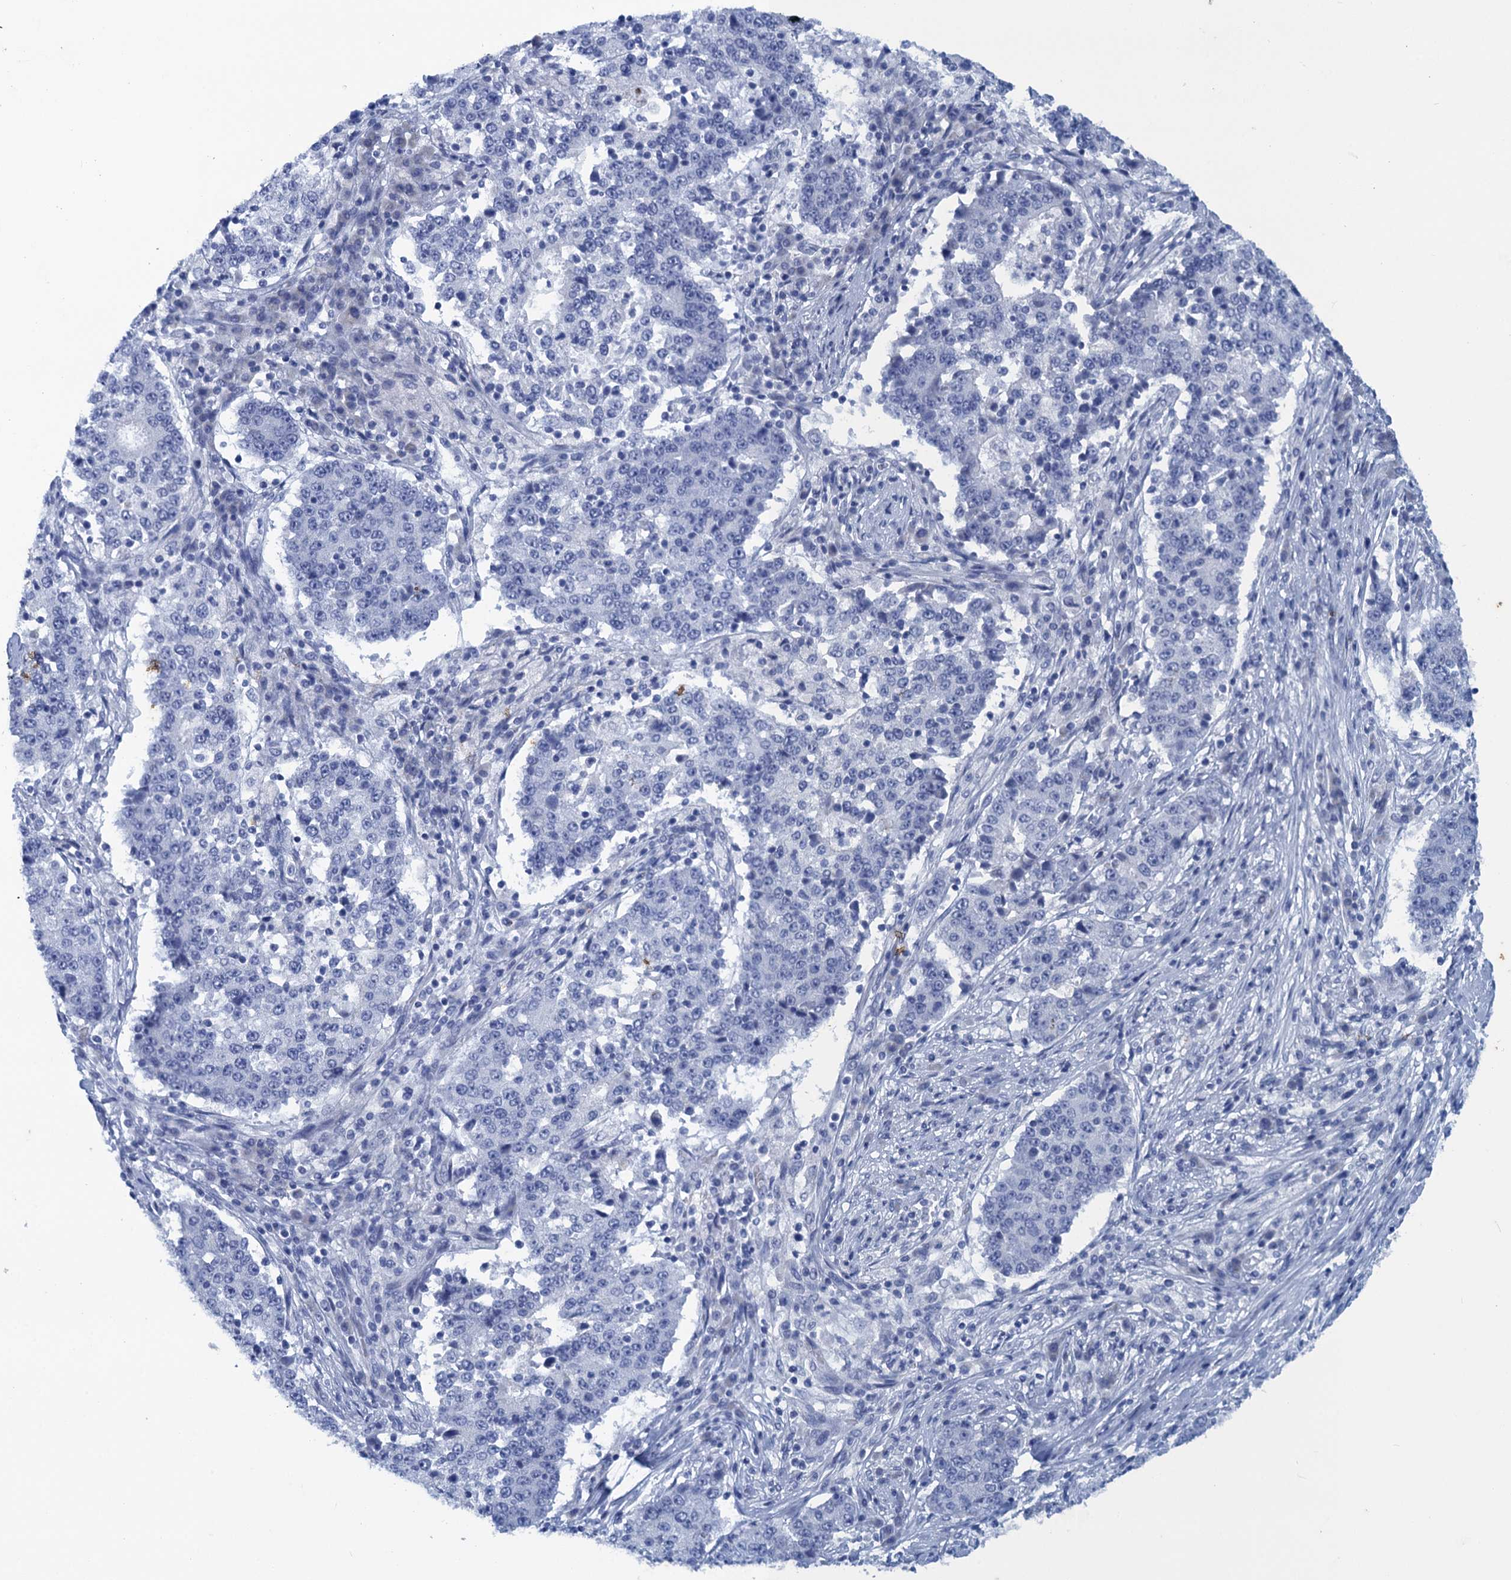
{"staining": {"intensity": "negative", "quantity": "none", "location": "none"}, "tissue": "stomach cancer", "cell_type": "Tumor cells", "image_type": "cancer", "snomed": [{"axis": "morphology", "description": "Adenocarcinoma, NOS"}, {"axis": "topography", "description": "Stomach"}], "caption": "DAB (3,3'-diaminobenzidine) immunohistochemical staining of human adenocarcinoma (stomach) exhibits no significant expression in tumor cells.", "gene": "SCEL", "patient": {"sex": "male", "age": 59}}